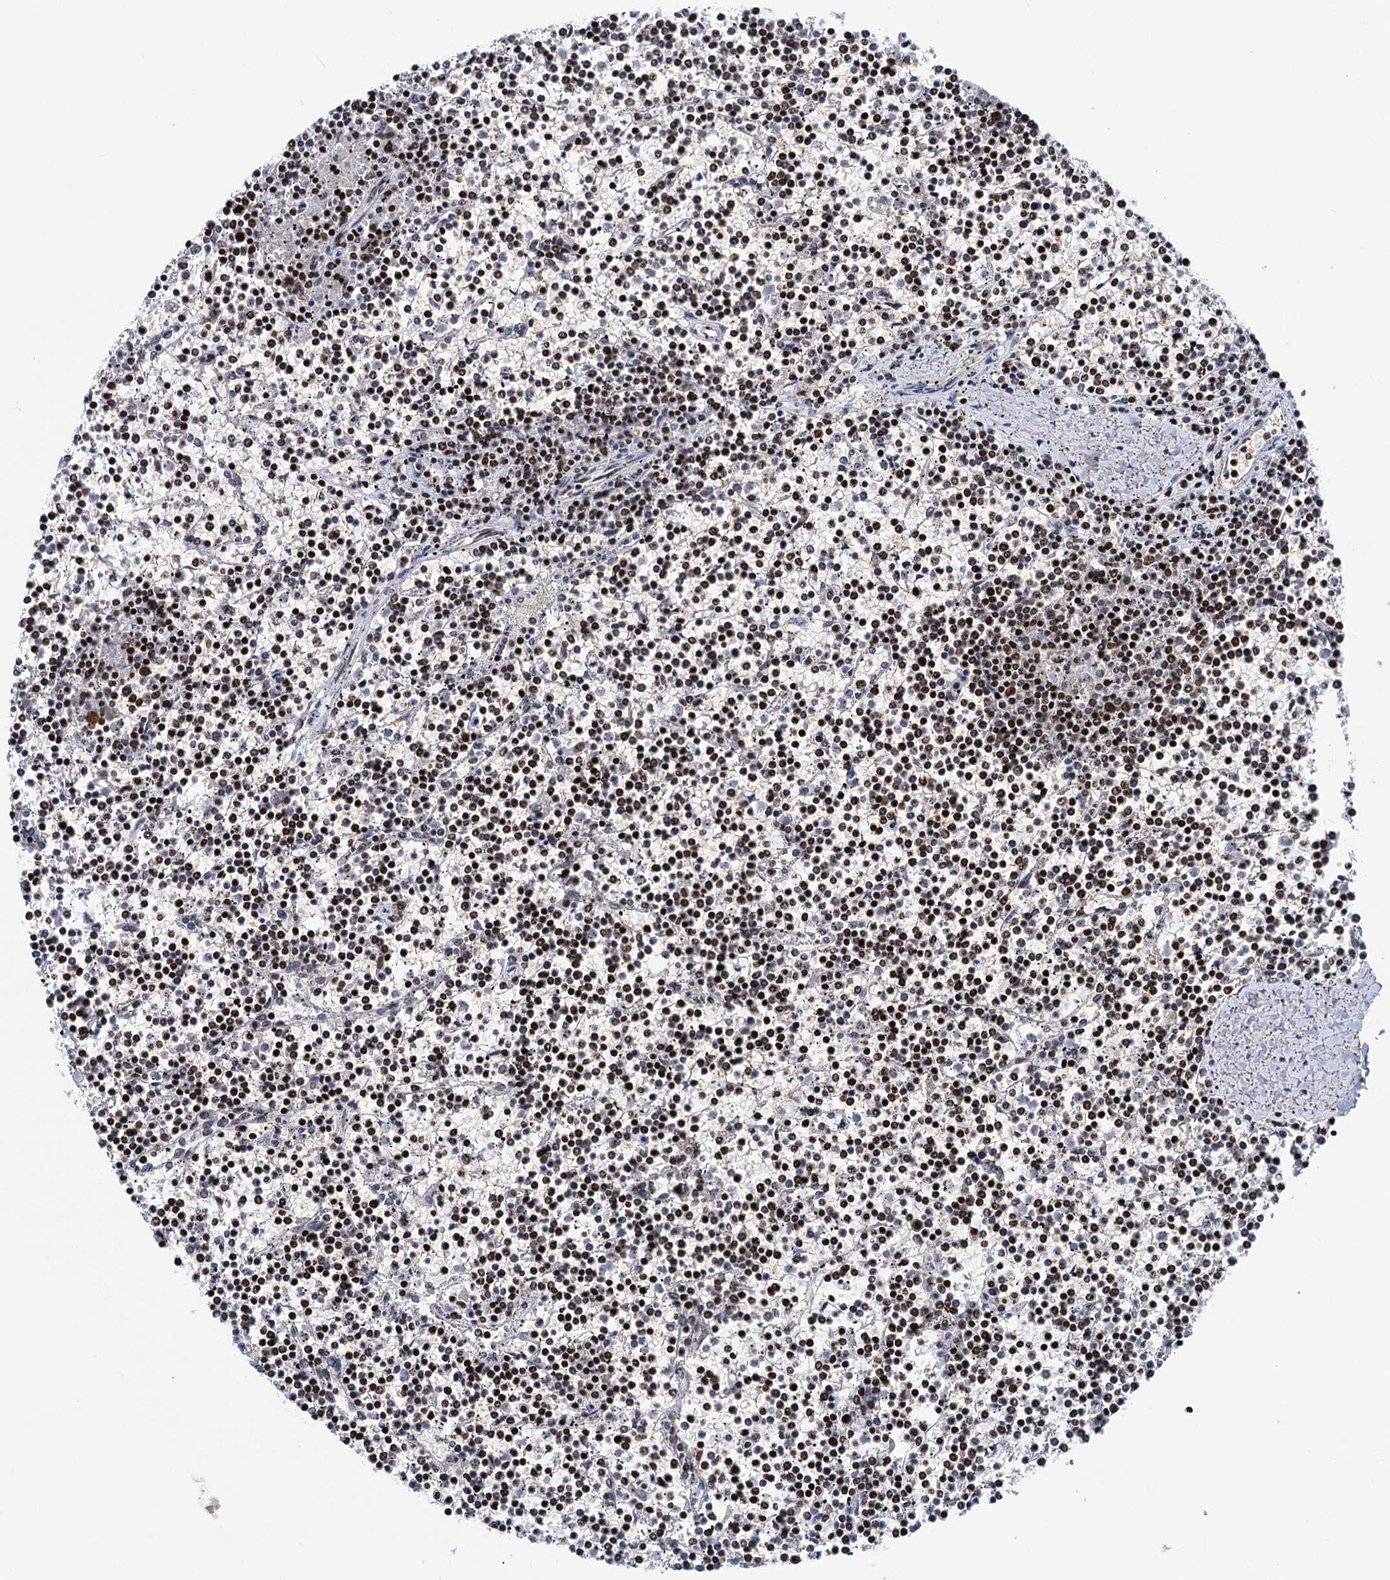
{"staining": {"intensity": "moderate", "quantity": "25%-75%", "location": "nuclear"}, "tissue": "lymphoma", "cell_type": "Tumor cells", "image_type": "cancer", "snomed": [{"axis": "morphology", "description": "Malignant lymphoma, non-Hodgkin's type, Low grade"}, {"axis": "topography", "description": "Spleen"}], "caption": "A micrograph showing moderate nuclear positivity in approximately 25%-75% of tumor cells in low-grade malignant lymphoma, non-Hodgkin's type, as visualized by brown immunohistochemical staining.", "gene": "ZCCHC10", "patient": {"sex": "female", "age": 19}}